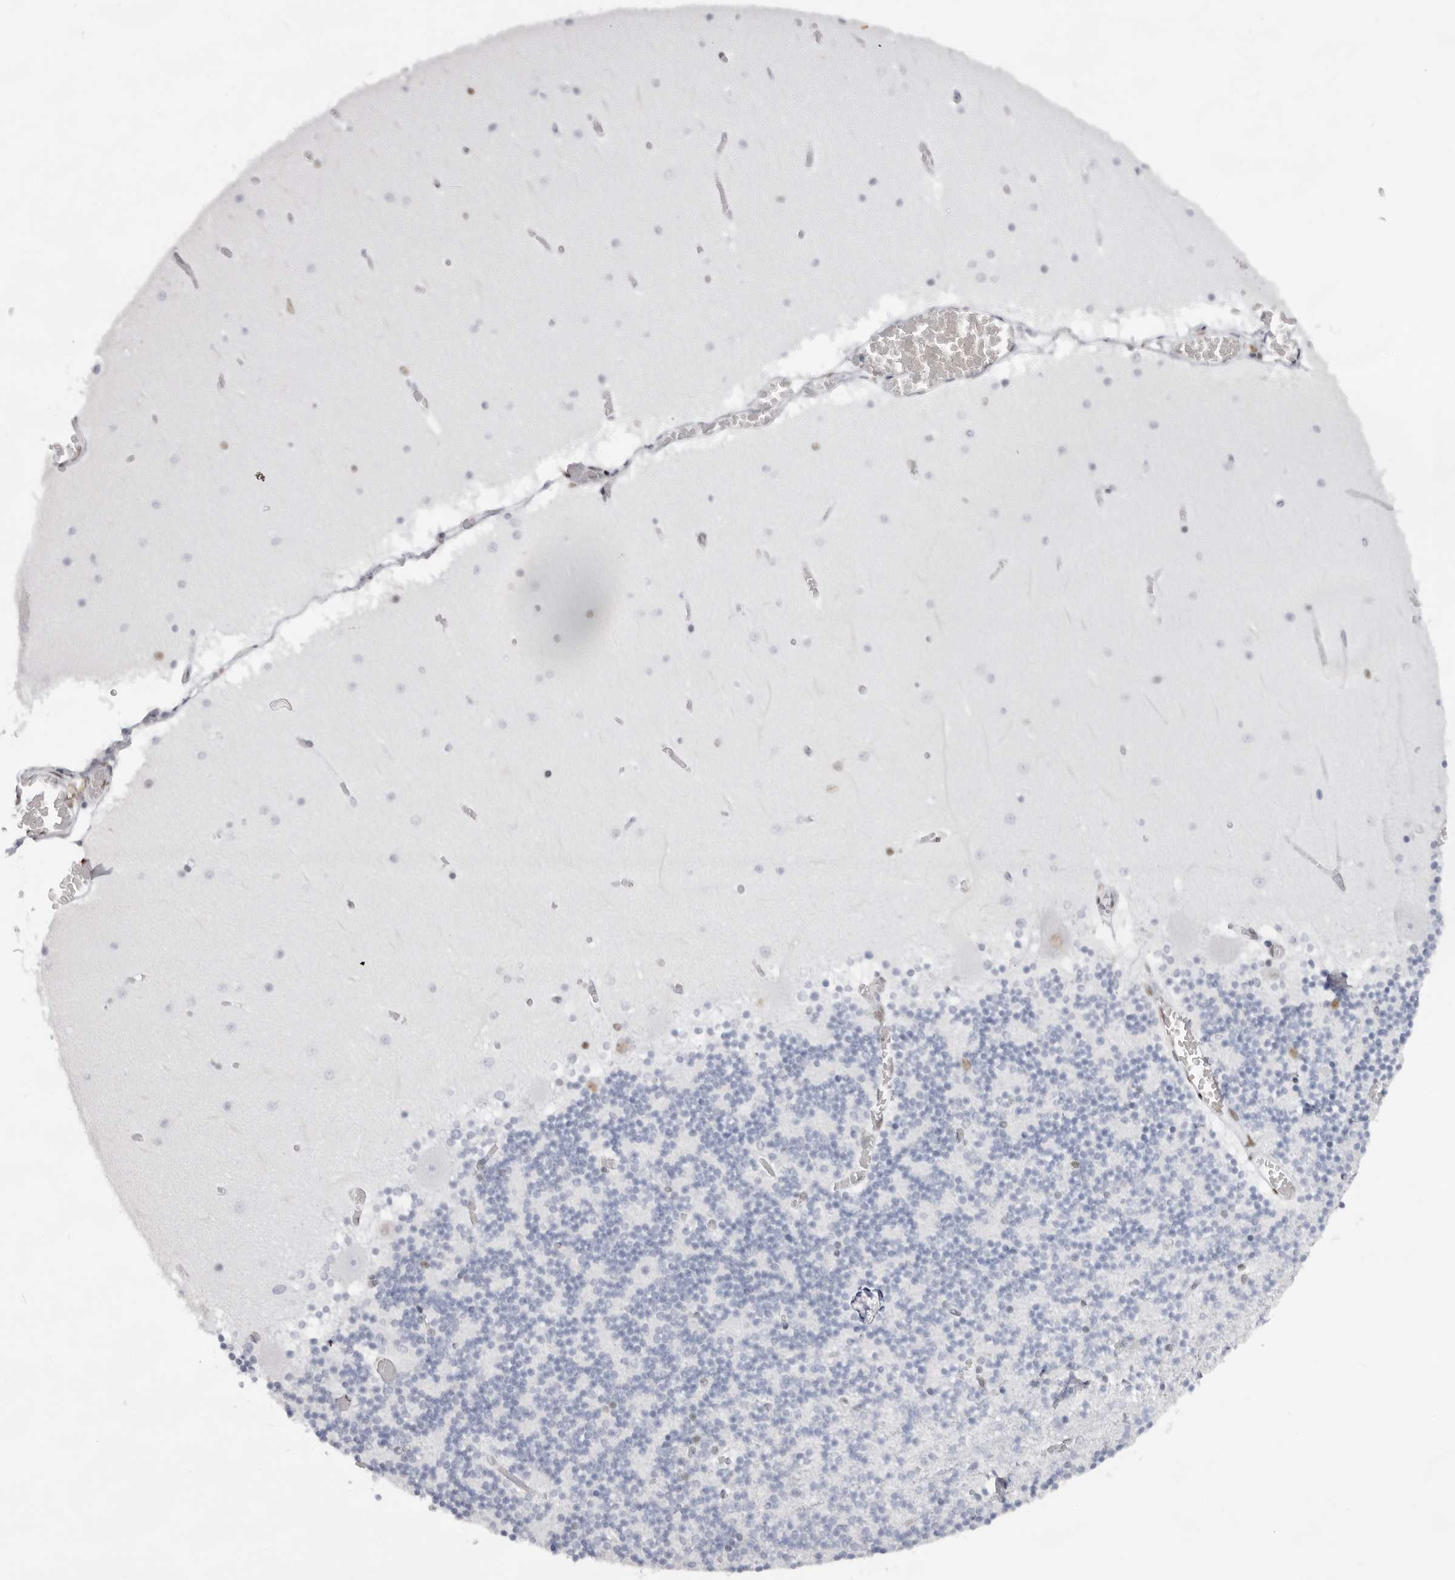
{"staining": {"intensity": "weak", "quantity": "<25%", "location": "nuclear"}, "tissue": "cerebellum", "cell_type": "Cells in granular layer", "image_type": "normal", "snomed": [{"axis": "morphology", "description": "Normal tissue, NOS"}, {"axis": "topography", "description": "Cerebellum"}], "caption": "A high-resolution histopathology image shows immunohistochemistry (IHC) staining of benign cerebellum, which reveals no significant staining in cells in granular layer. (DAB IHC with hematoxylin counter stain).", "gene": "IRF2BP2", "patient": {"sex": "female", "age": 28}}